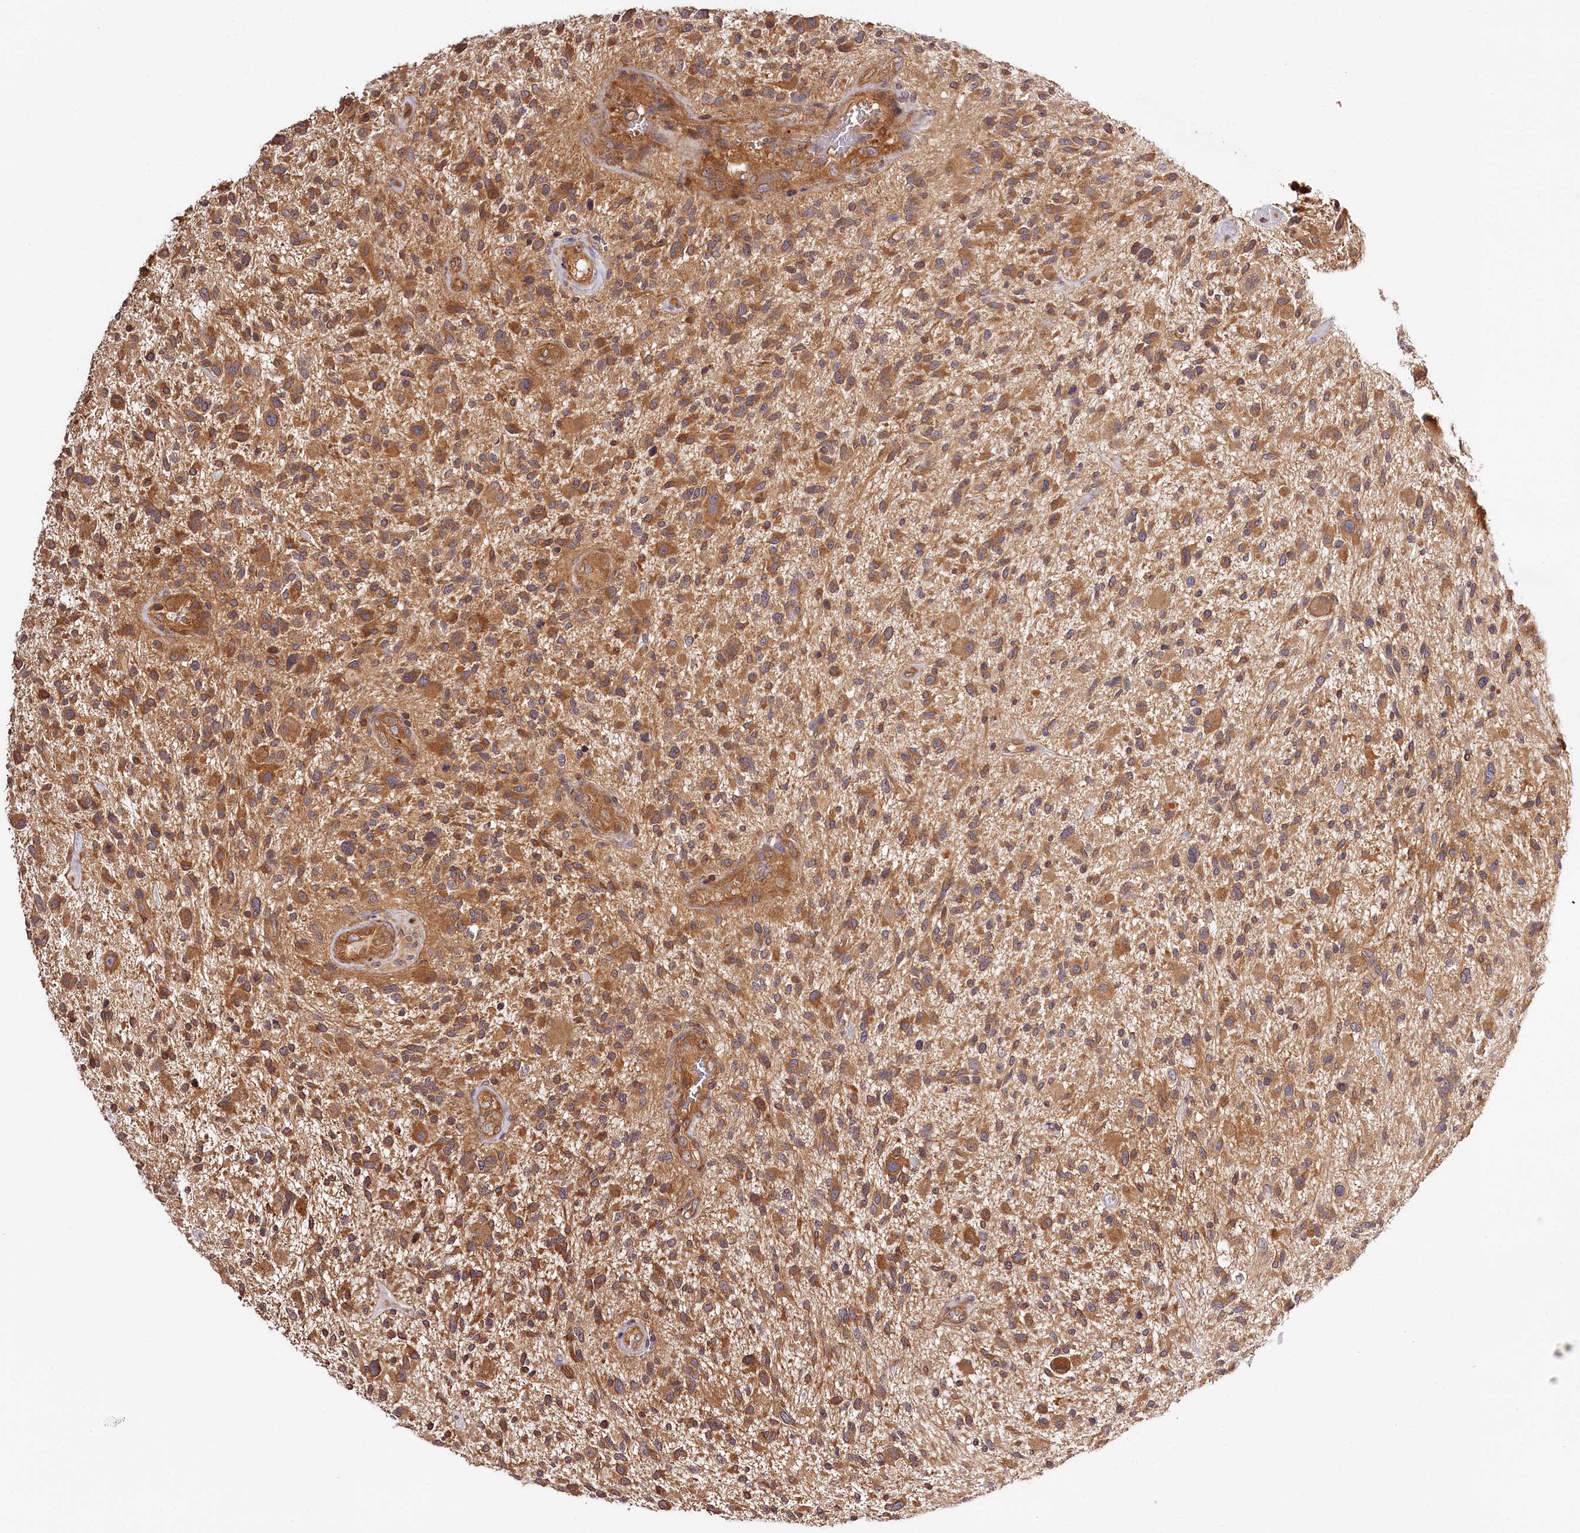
{"staining": {"intensity": "moderate", "quantity": ">75%", "location": "cytoplasmic/membranous"}, "tissue": "glioma", "cell_type": "Tumor cells", "image_type": "cancer", "snomed": [{"axis": "morphology", "description": "Glioma, malignant, High grade"}, {"axis": "topography", "description": "Brain"}], "caption": "DAB immunohistochemical staining of human glioma displays moderate cytoplasmic/membranous protein staining in approximately >75% of tumor cells.", "gene": "TARS1", "patient": {"sex": "male", "age": 47}}